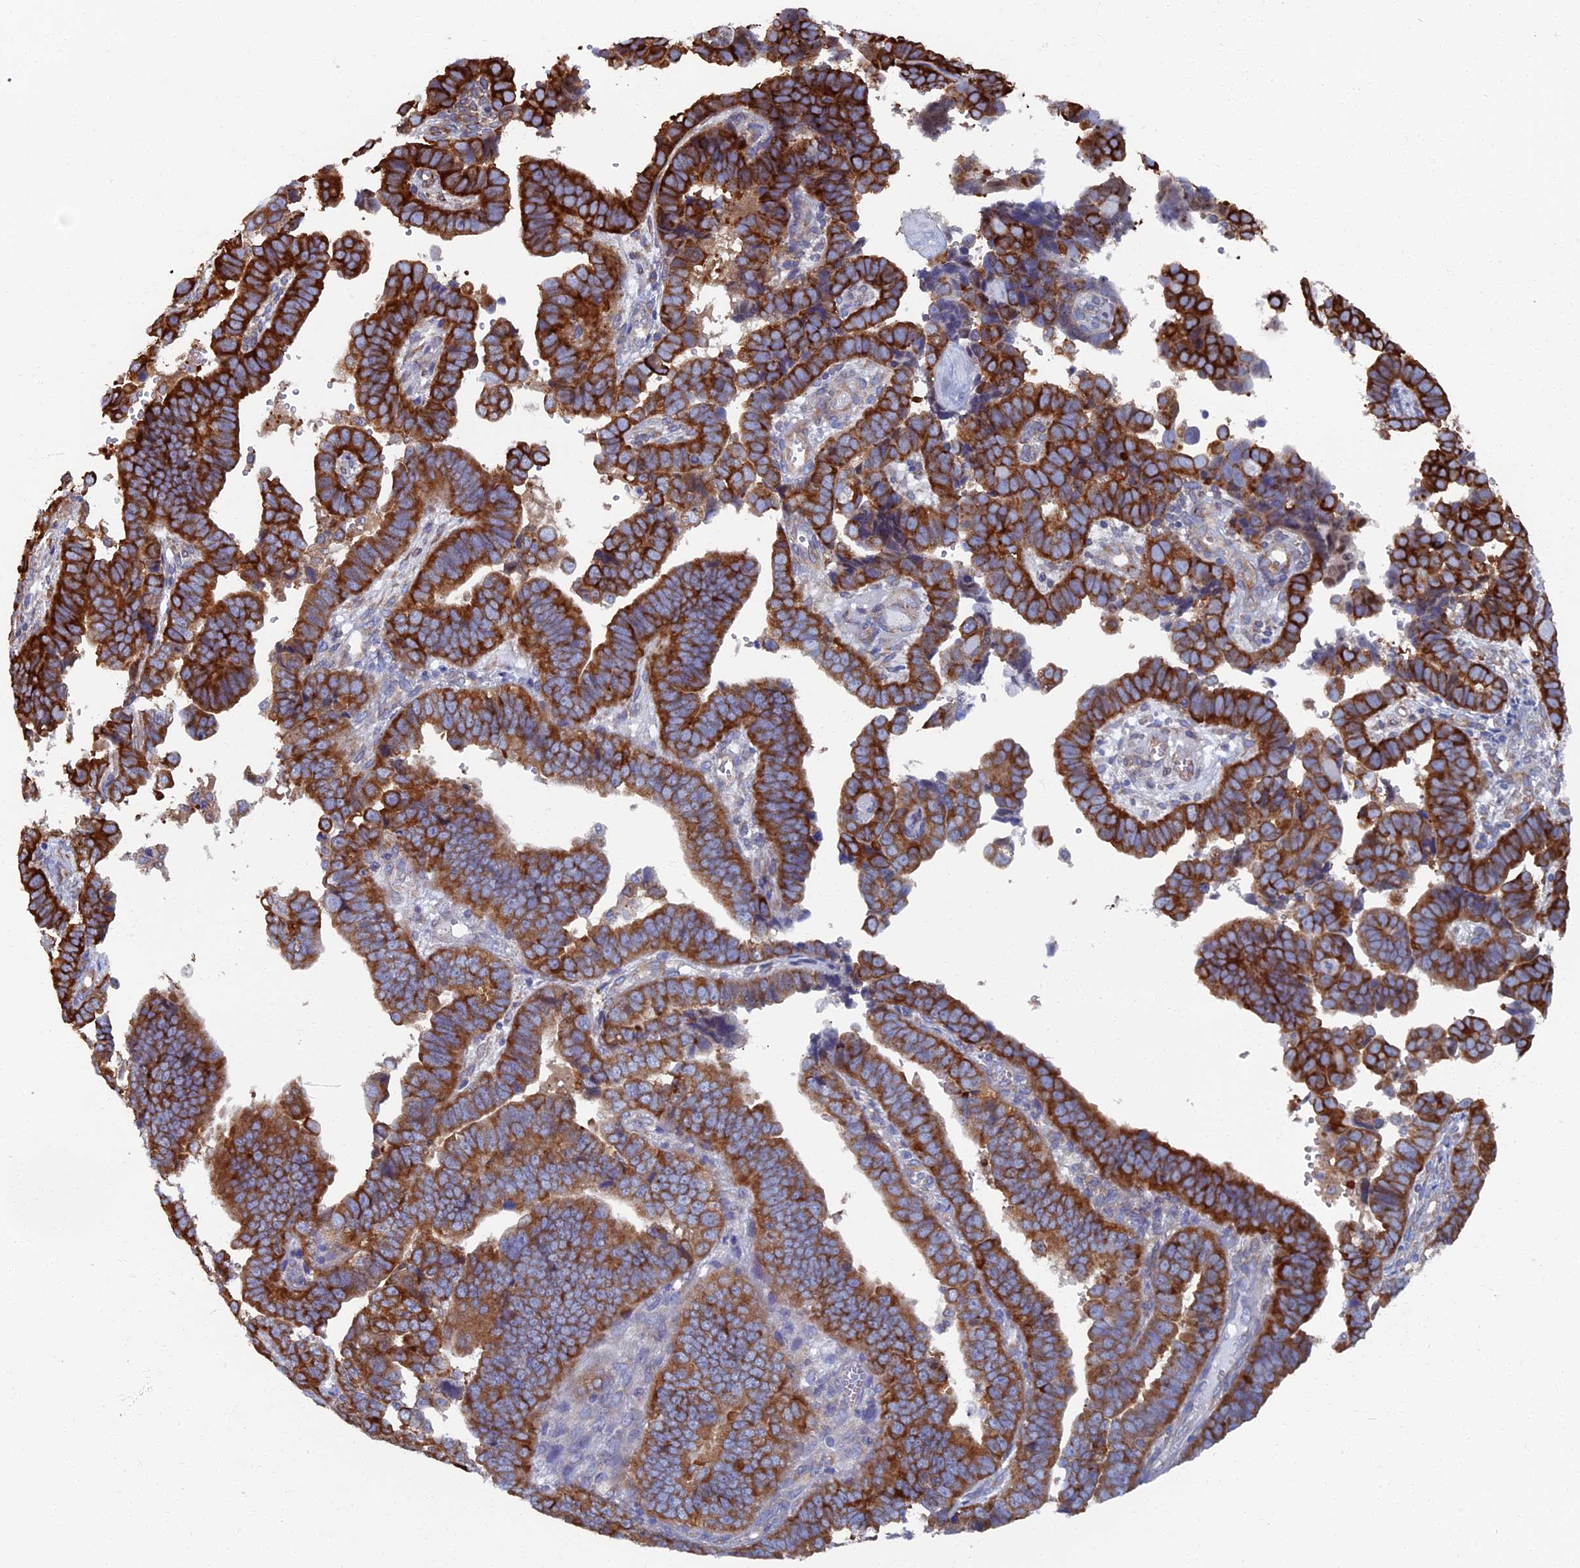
{"staining": {"intensity": "strong", "quantity": ">75%", "location": "cytoplasmic/membranous"}, "tissue": "endometrial cancer", "cell_type": "Tumor cells", "image_type": "cancer", "snomed": [{"axis": "morphology", "description": "Adenocarcinoma, NOS"}, {"axis": "topography", "description": "Endometrium"}], "caption": "A micrograph of endometrial cancer (adenocarcinoma) stained for a protein shows strong cytoplasmic/membranous brown staining in tumor cells.", "gene": "YBX1", "patient": {"sex": "female", "age": 75}}